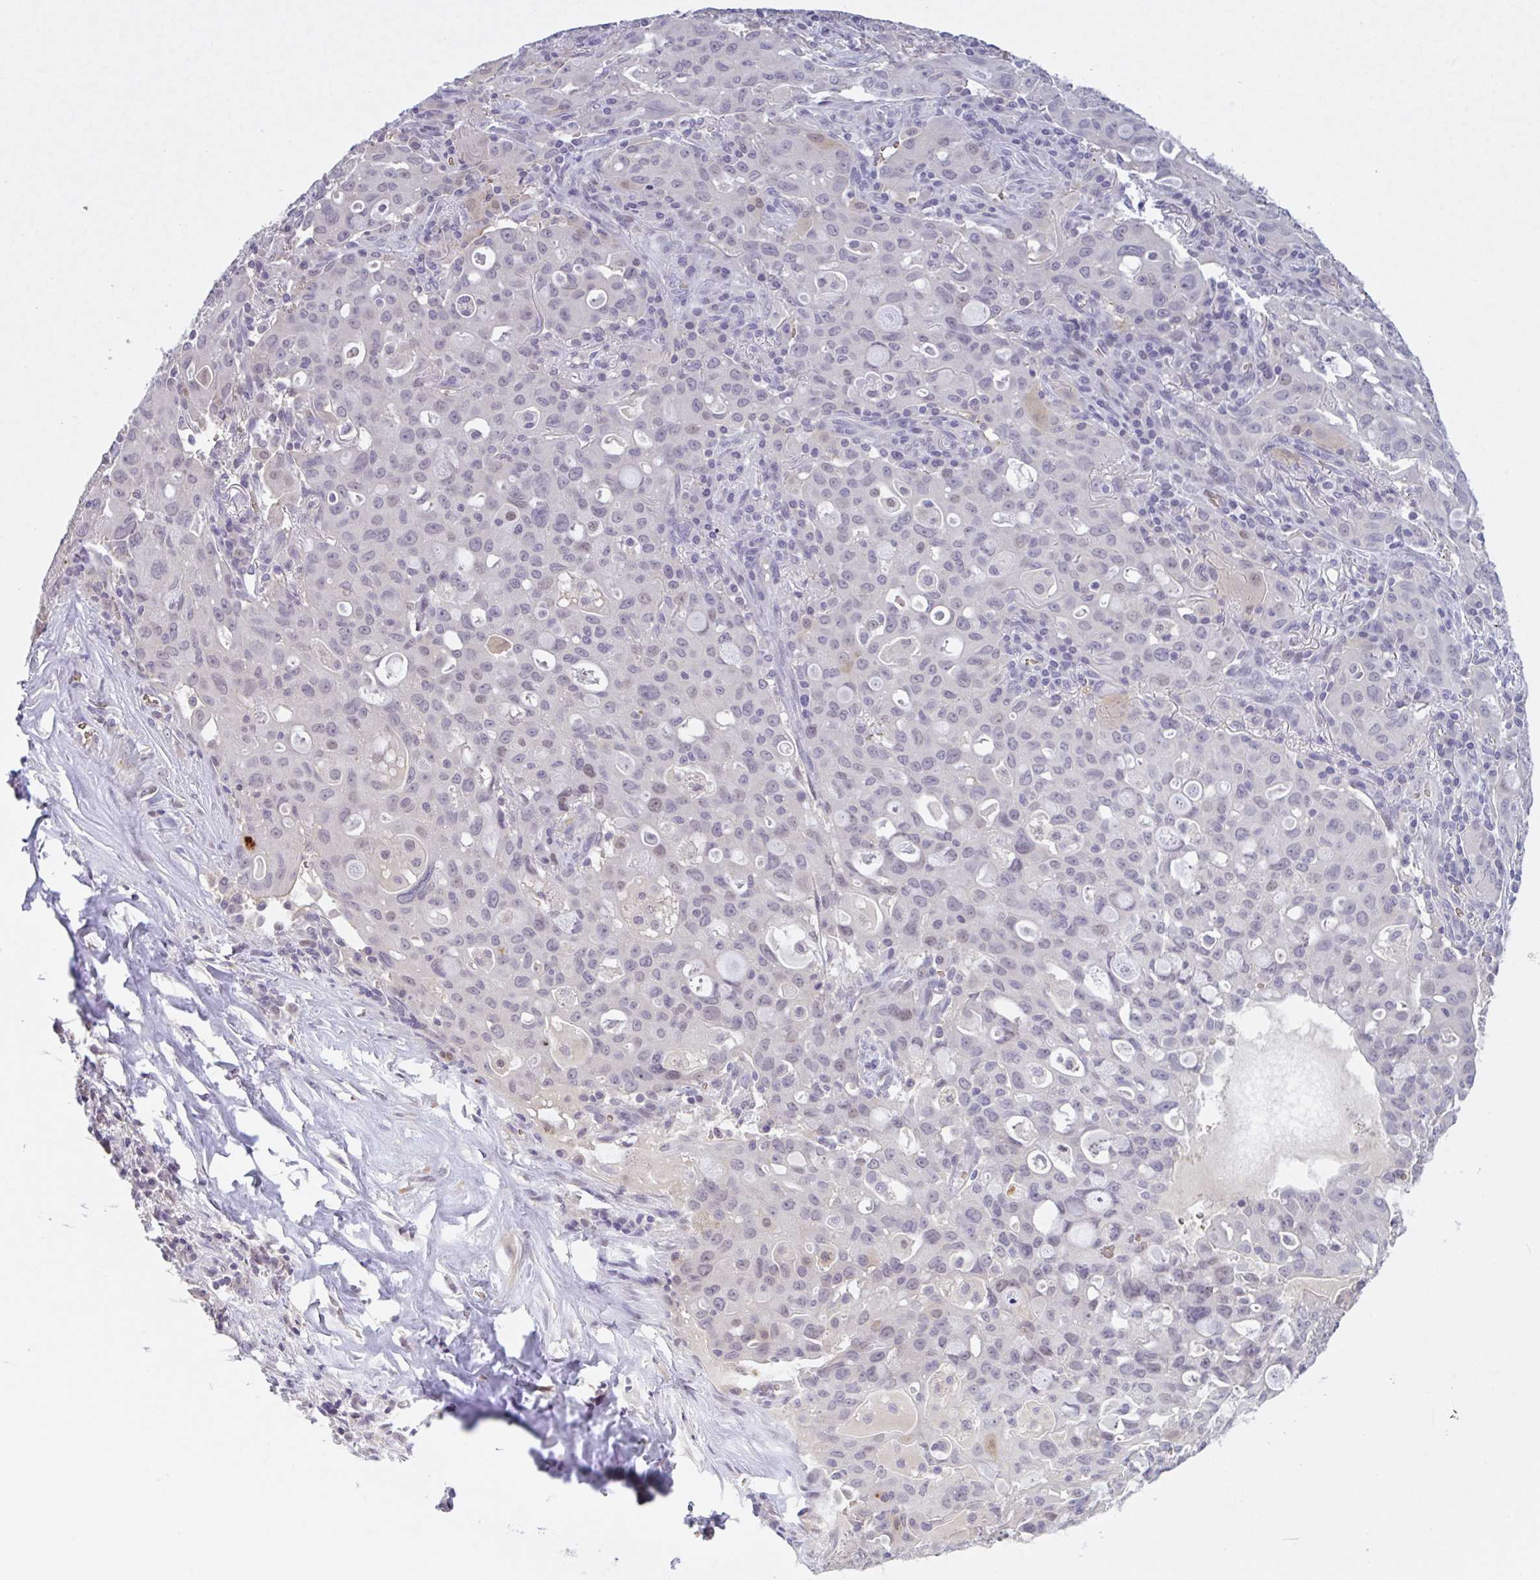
{"staining": {"intensity": "negative", "quantity": "none", "location": "none"}, "tissue": "lung cancer", "cell_type": "Tumor cells", "image_type": "cancer", "snomed": [{"axis": "morphology", "description": "Adenocarcinoma, NOS"}, {"axis": "topography", "description": "Lung"}], "caption": "Protein analysis of lung adenocarcinoma shows no significant expression in tumor cells. Brightfield microscopy of IHC stained with DAB (brown) and hematoxylin (blue), captured at high magnification.", "gene": "RHAG", "patient": {"sex": "female", "age": 44}}